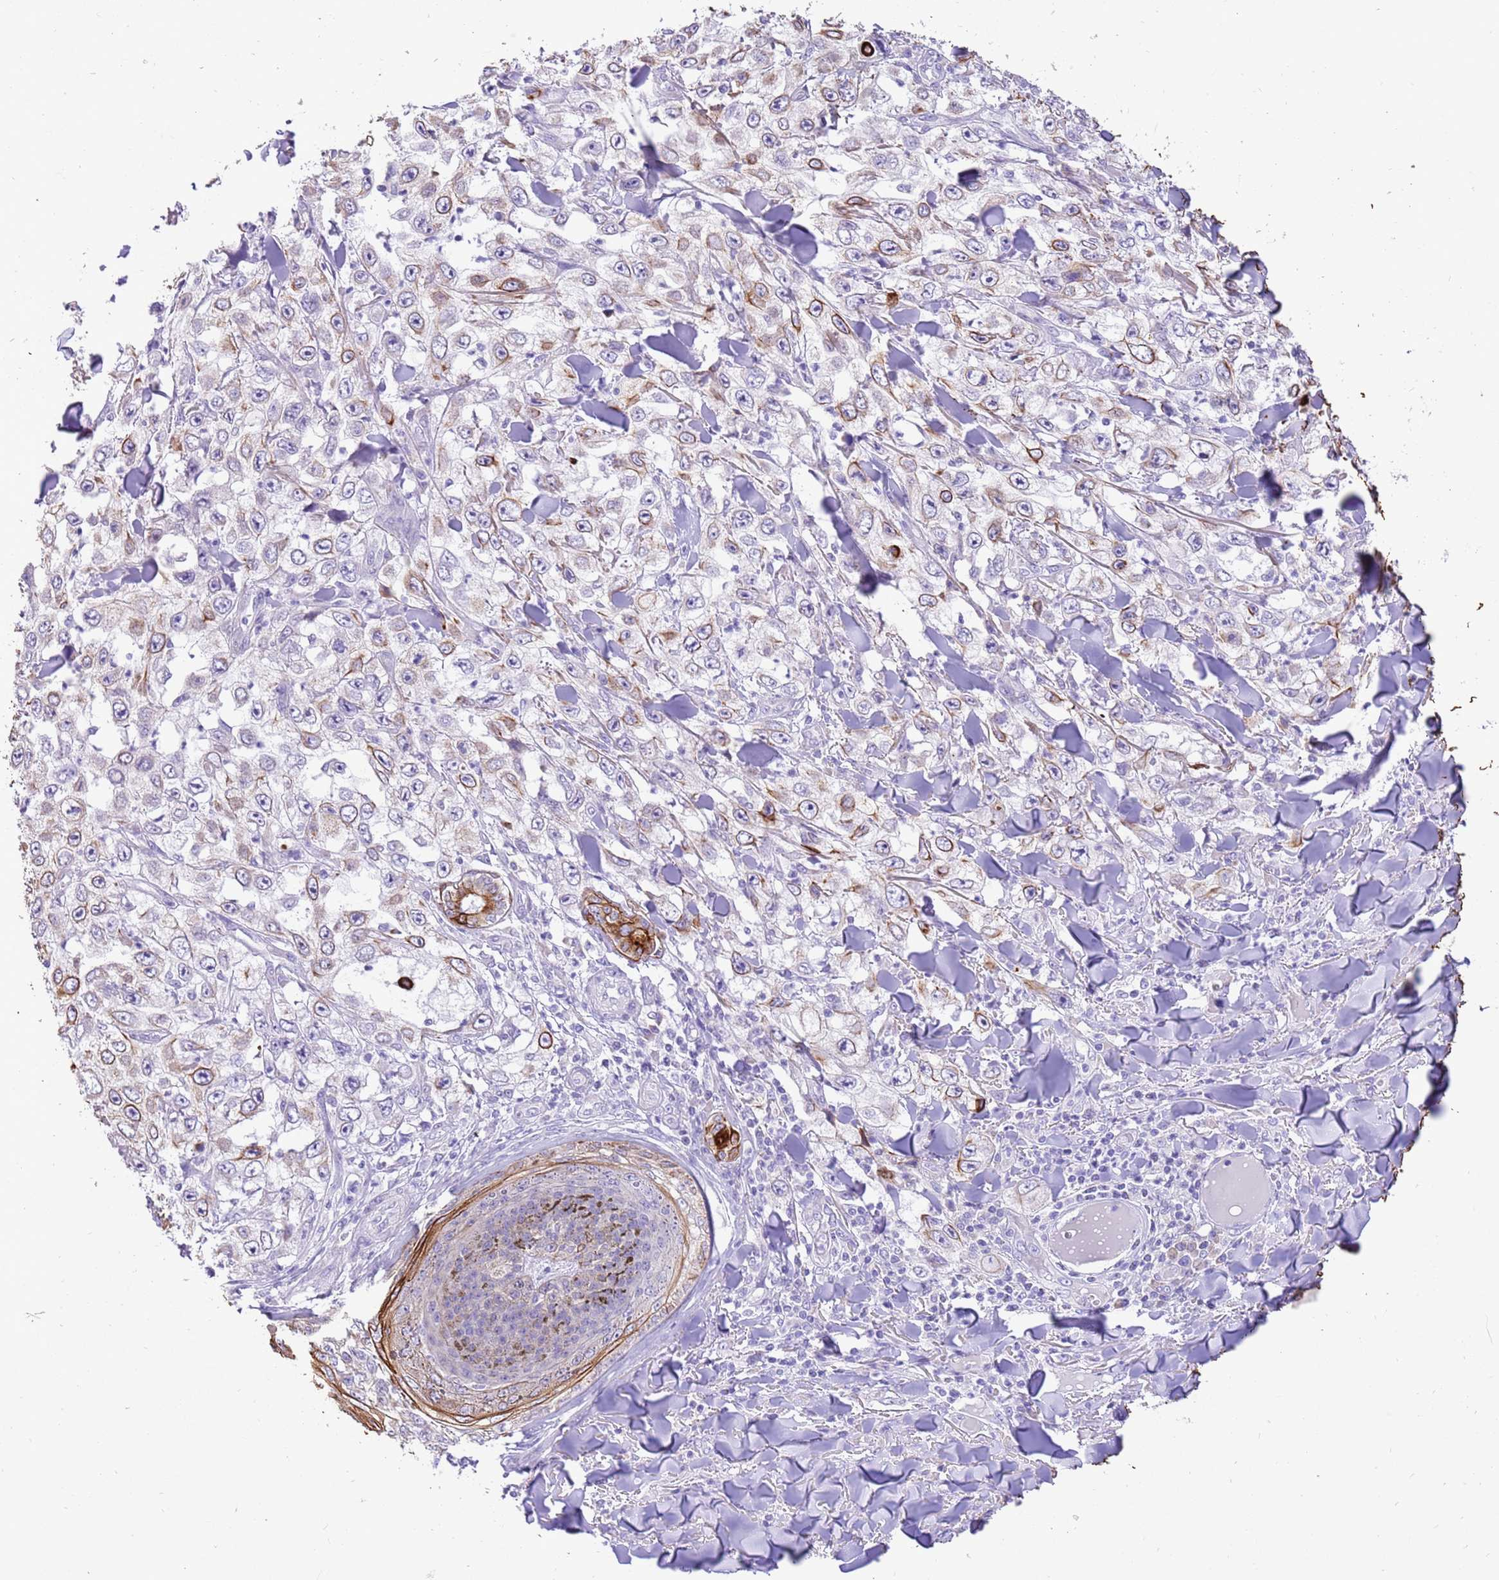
{"staining": {"intensity": "strong", "quantity": ">75%", "location": "cytoplasmic/membranous"}, "tissue": "skin cancer", "cell_type": "Tumor cells", "image_type": "cancer", "snomed": [{"axis": "morphology", "description": "Squamous cell carcinoma, NOS"}, {"axis": "topography", "description": "Skin"}], "caption": "Protein positivity by immunohistochemistry exhibits strong cytoplasmic/membranous expression in approximately >75% of tumor cells in skin cancer (squamous cell carcinoma). (Brightfield microscopy of DAB IHC at high magnification).", "gene": "R3HDM4", "patient": {"sex": "male", "age": 82}}